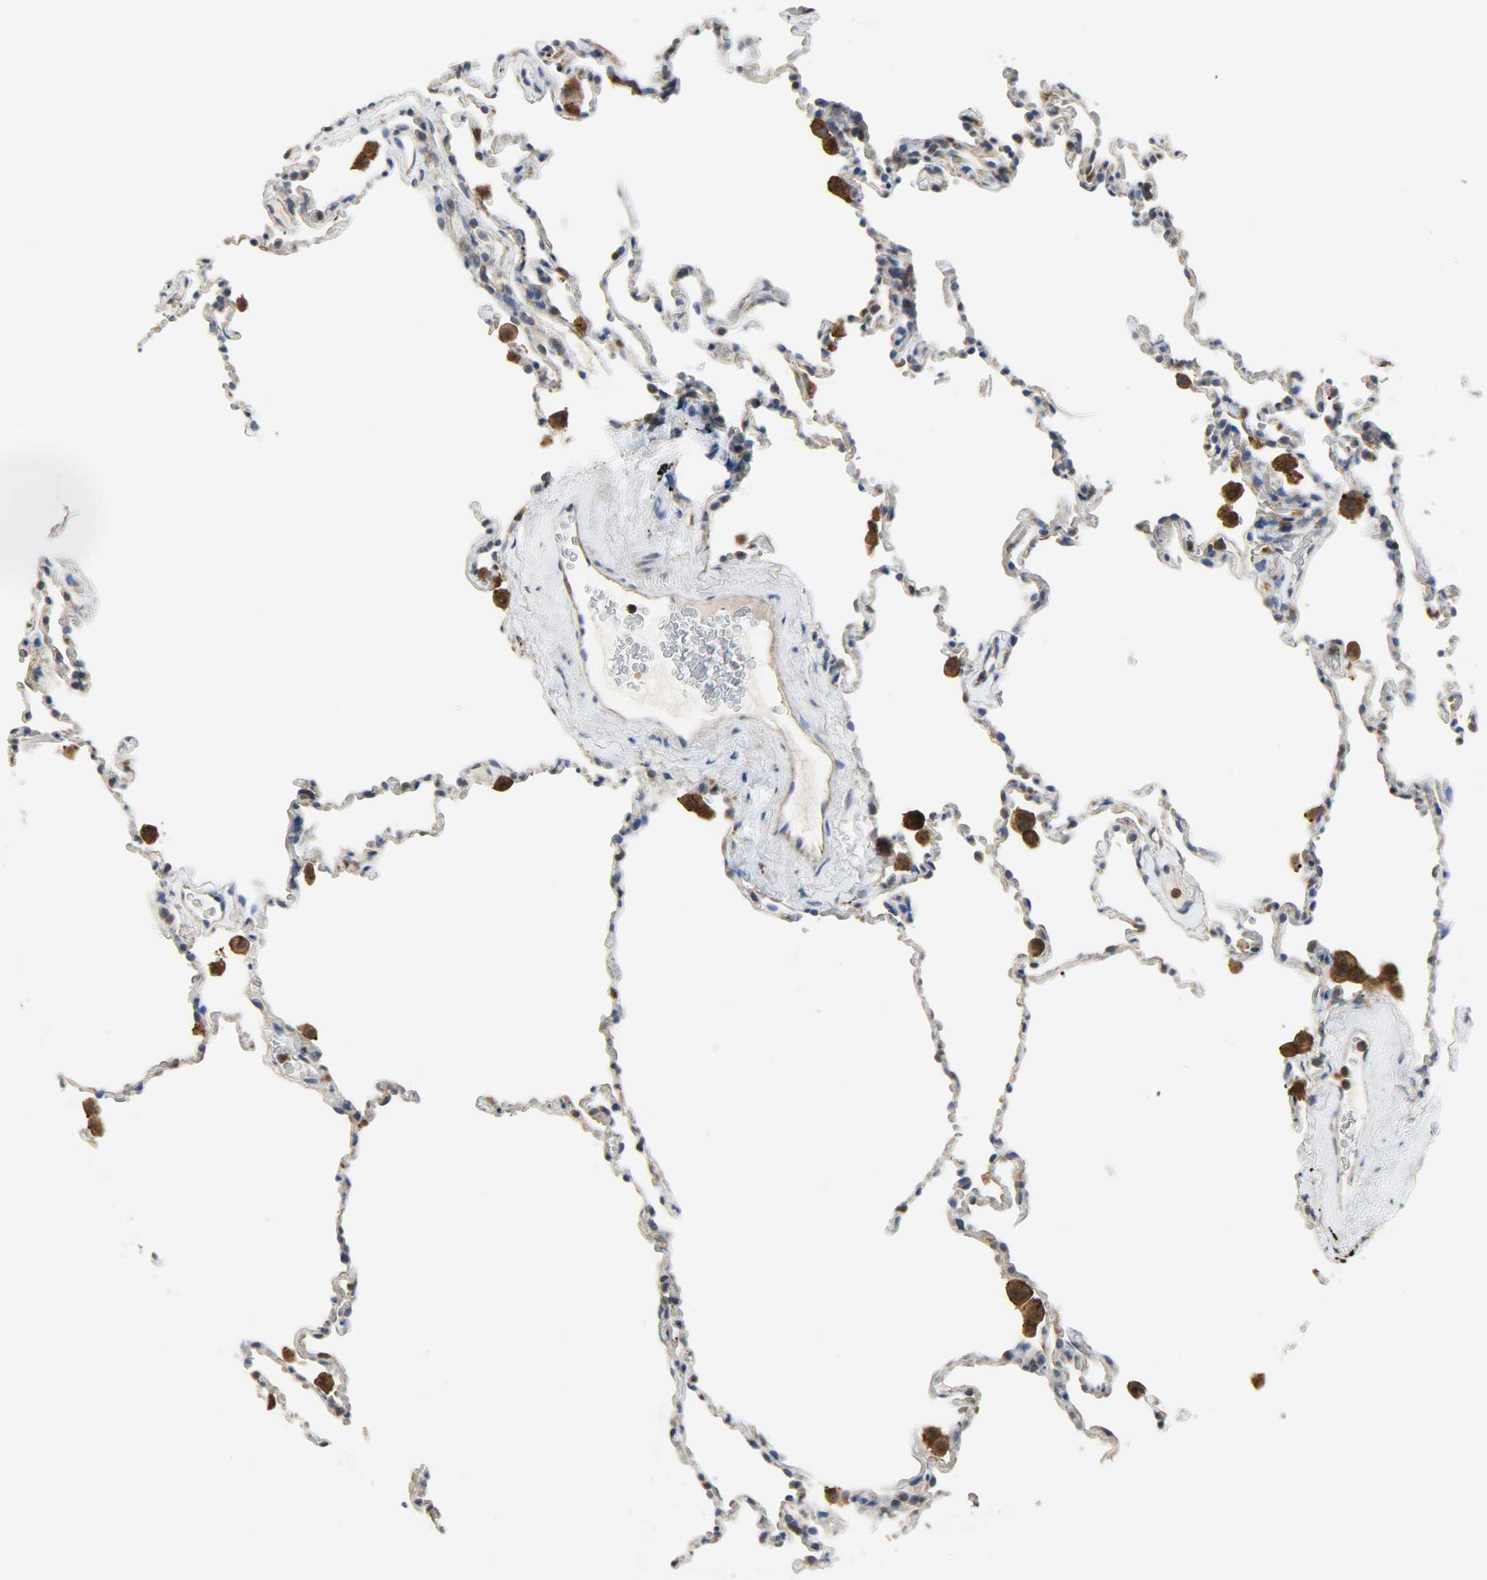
{"staining": {"intensity": "weak", "quantity": "25%-75%", "location": "cytoplasmic/membranous"}, "tissue": "lung", "cell_type": "Alveolar cells", "image_type": "normal", "snomed": [{"axis": "morphology", "description": "Normal tissue, NOS"}, {"axis": "morphology", "description": "Soft tissue tumor metastatic"}, {"axis": "topography", "description": "Lung"}], "caption": "IHC staining of normal lung, which reveals low levels of weak cytoplasmic/membranous expression in approximately 25%-75% of alveolar cells indicating weak cytoplasmic/membranous protein staining. The staining was performed using DAB (3,3'-diaminobenzidine) (brown) for protein detection and nuclei were counterstained in hematoxylin (blue).", "gene": "TRIM21", "patient": {"sex": "male", "age": 59}}